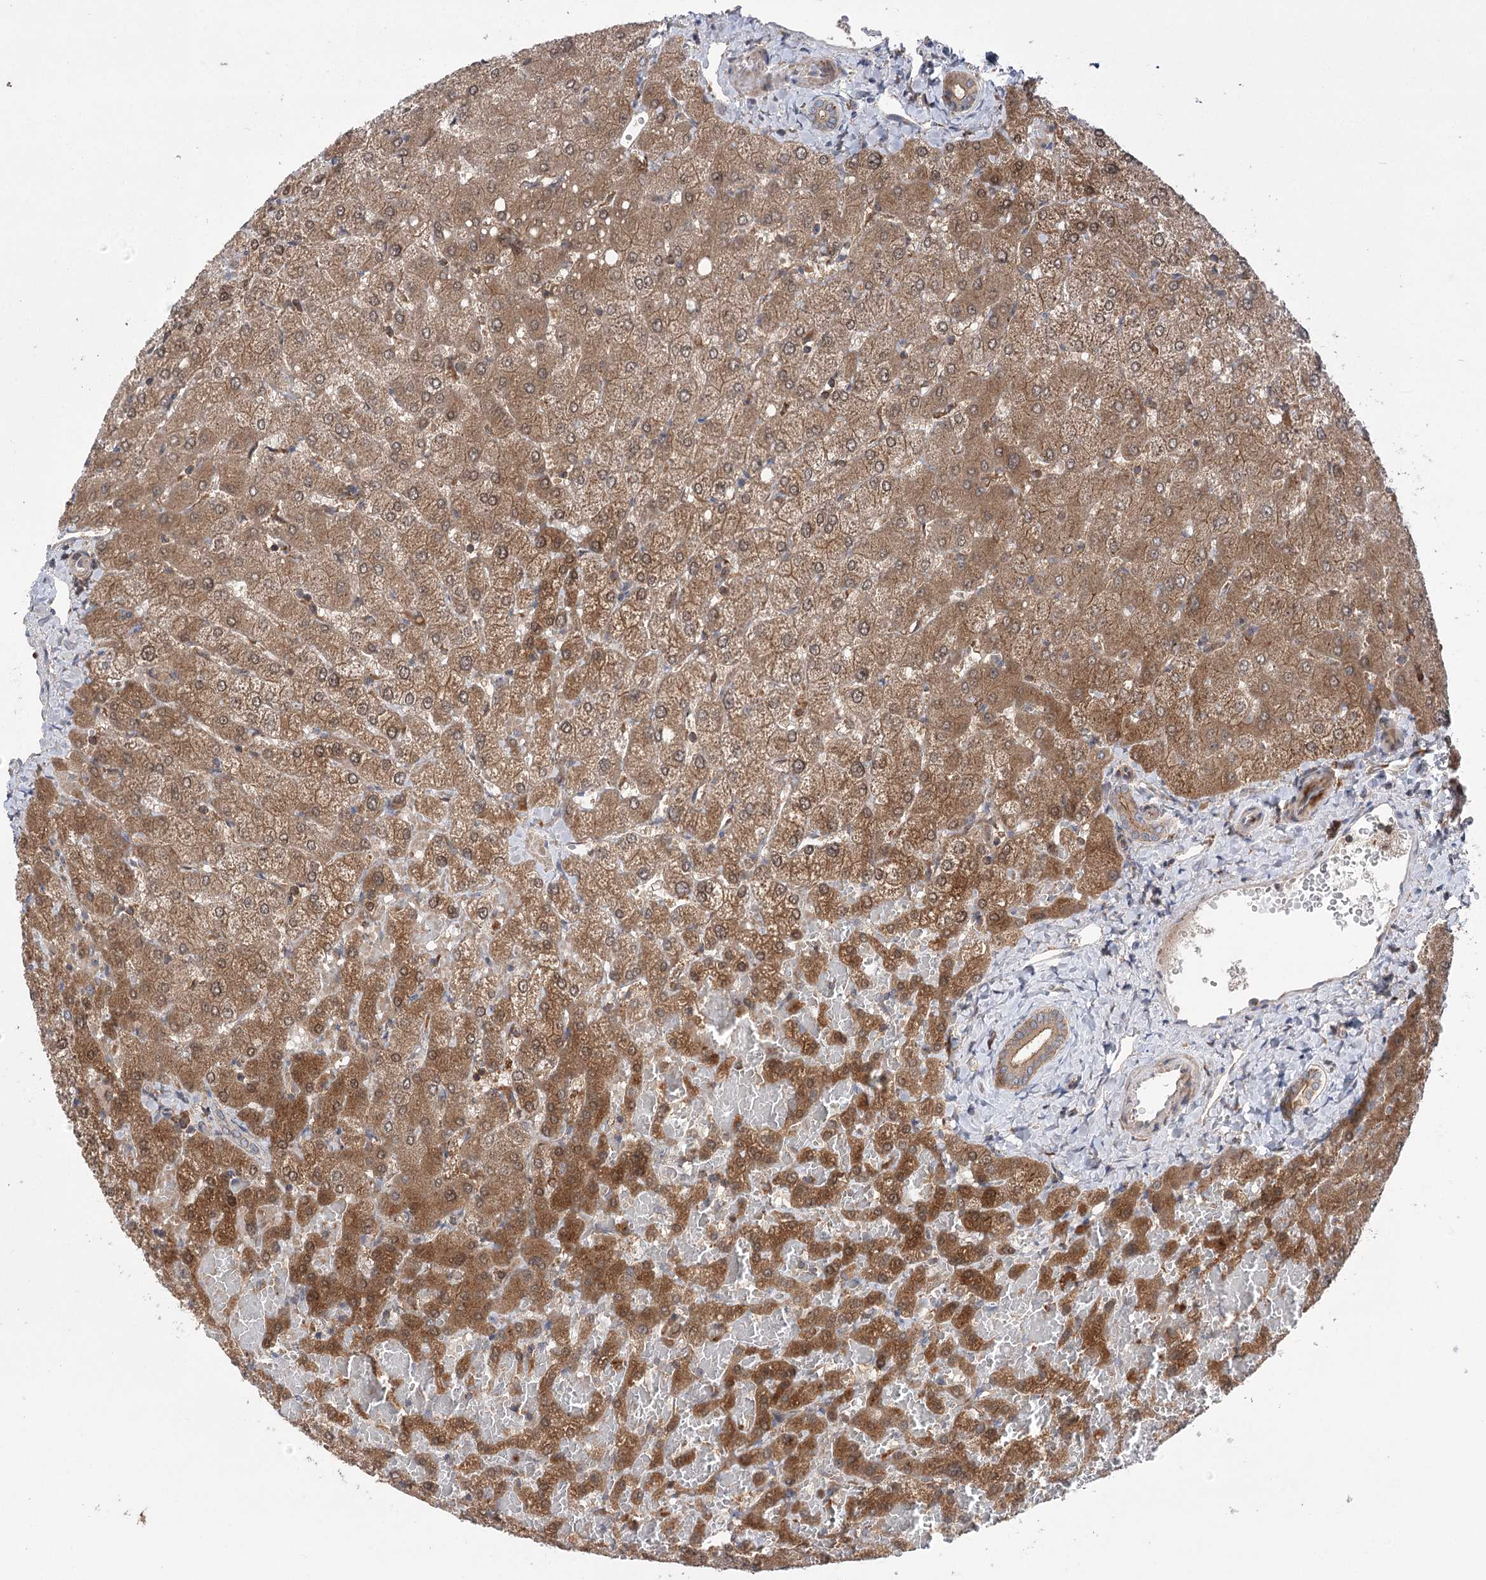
{"staining": {"intensity": "weak", "quantity": ">75%", "location": "cytoplasmic/membranous"}, "tissue": "liver", "cell_type": "Cholangiocytes", "image_type": "normal", "snomed": [{"axis": "morphology", "description": "Normal tissue, NOS"}, {"axis": "topography", "description": "Liver"}], "caption": "Normal liver exhibits weak cytoplasmic/membranous positivity in approximately >75% of cholangiocytes (Stains: DAB in brown, nuclei in blue, Microscopy: brightfield microscopy at high magnification)..", "gene": "VPS37B", "patient": {"sex": "female", "age": 54}}